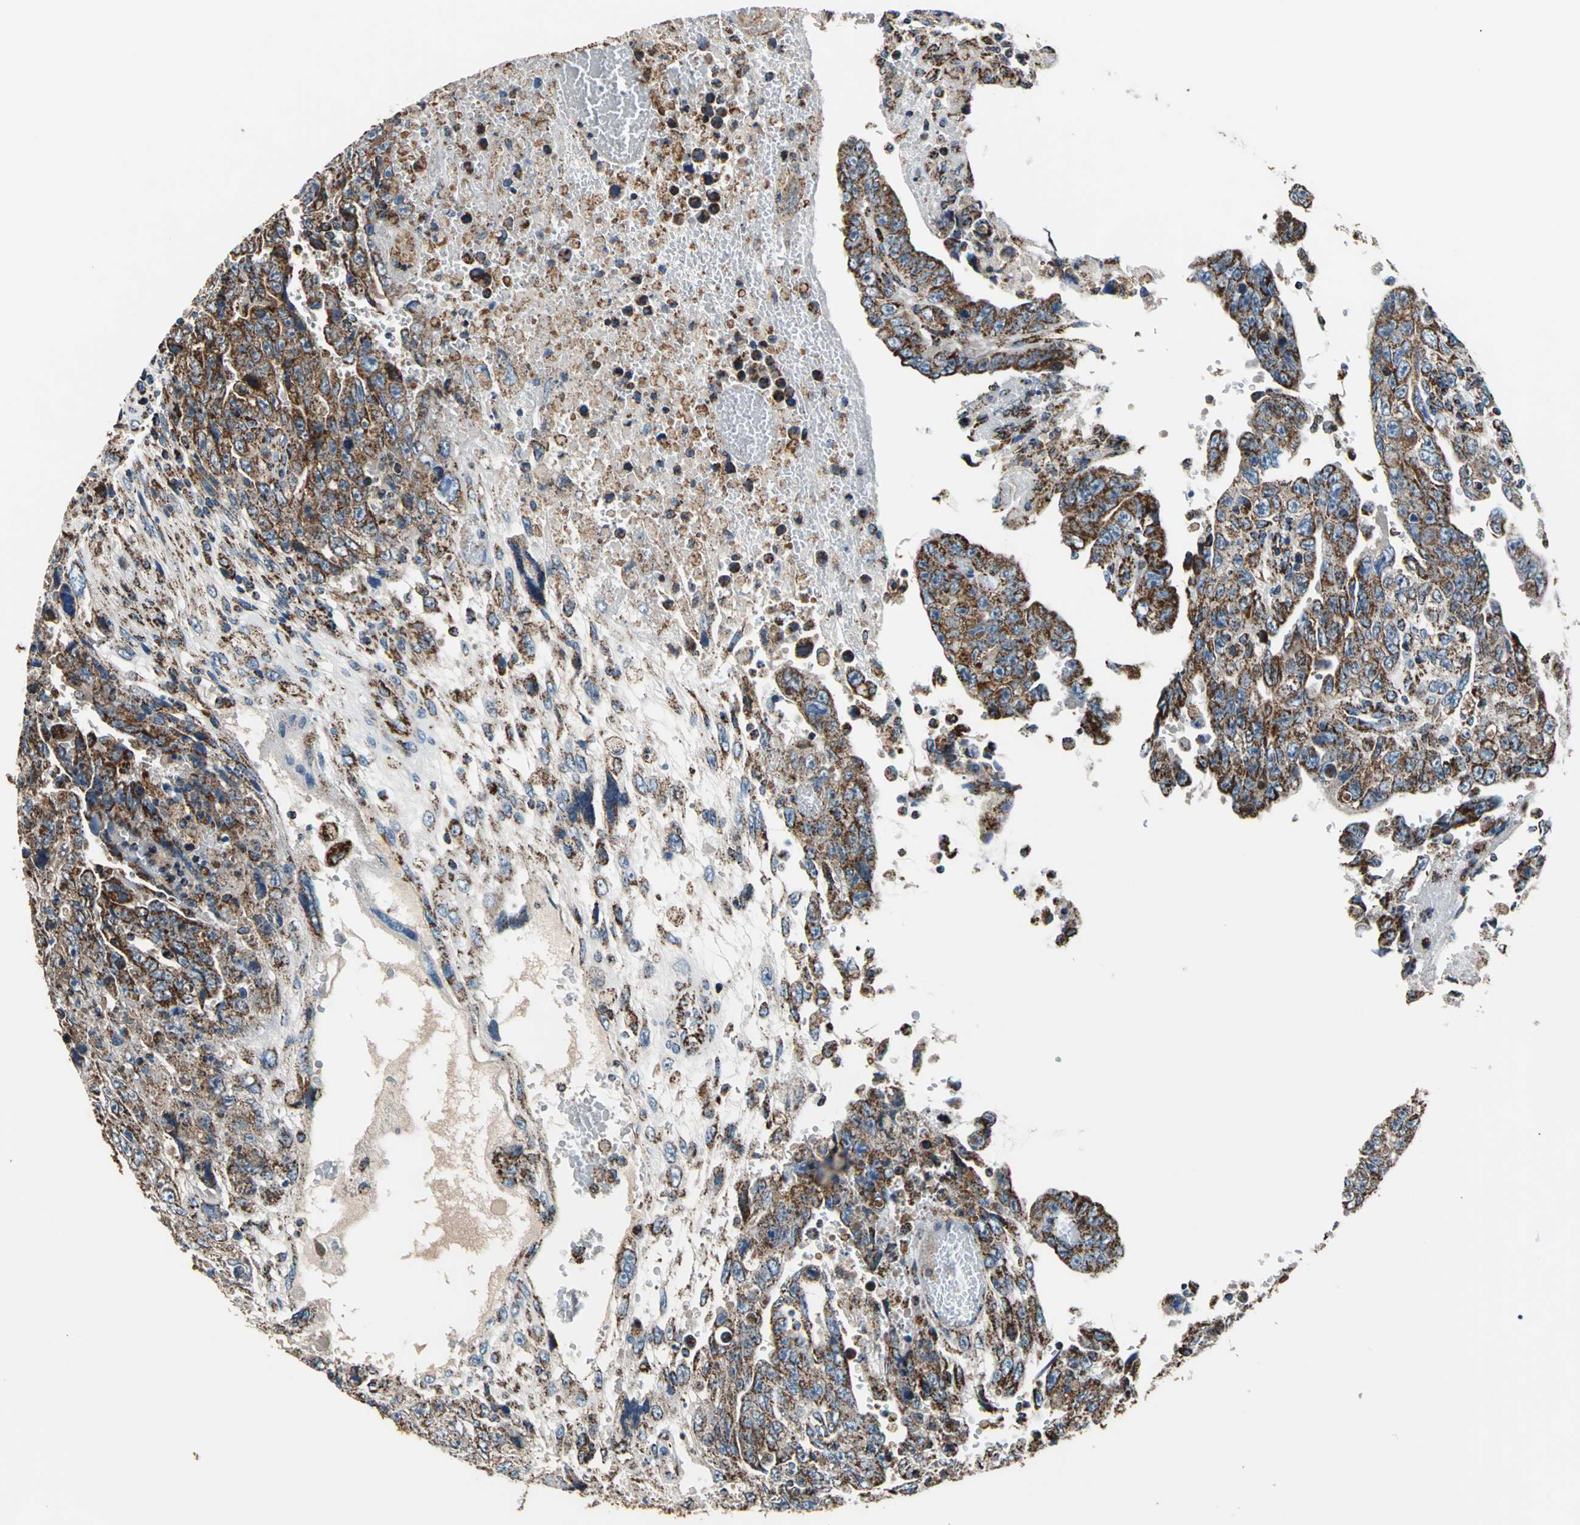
{"staining": {"intensity": "strong", "quantity": ">75%", "location": "cytoplasmic/membranous"}, "tissue": "testis cancer", "cell_type": "Tumor cells", "image_type": "cancer", "snomed": [{"axis": "morphology", "description": "Carcinoma, Embryonal, NOS"}, {"axis": "topography", "description": "Testis"}], "caption": "Immunohistochemistry (DAB) staining of human testis cancer exhibits strong cytoplasmic/membranous protein positivity in approximately >75% of tumor cells. Immunohistochemistry stains the protein of interest in brown and the nuclei are stained blue.", "gene": "ECH1", "patient": {"sex": "male", "age": 28}}